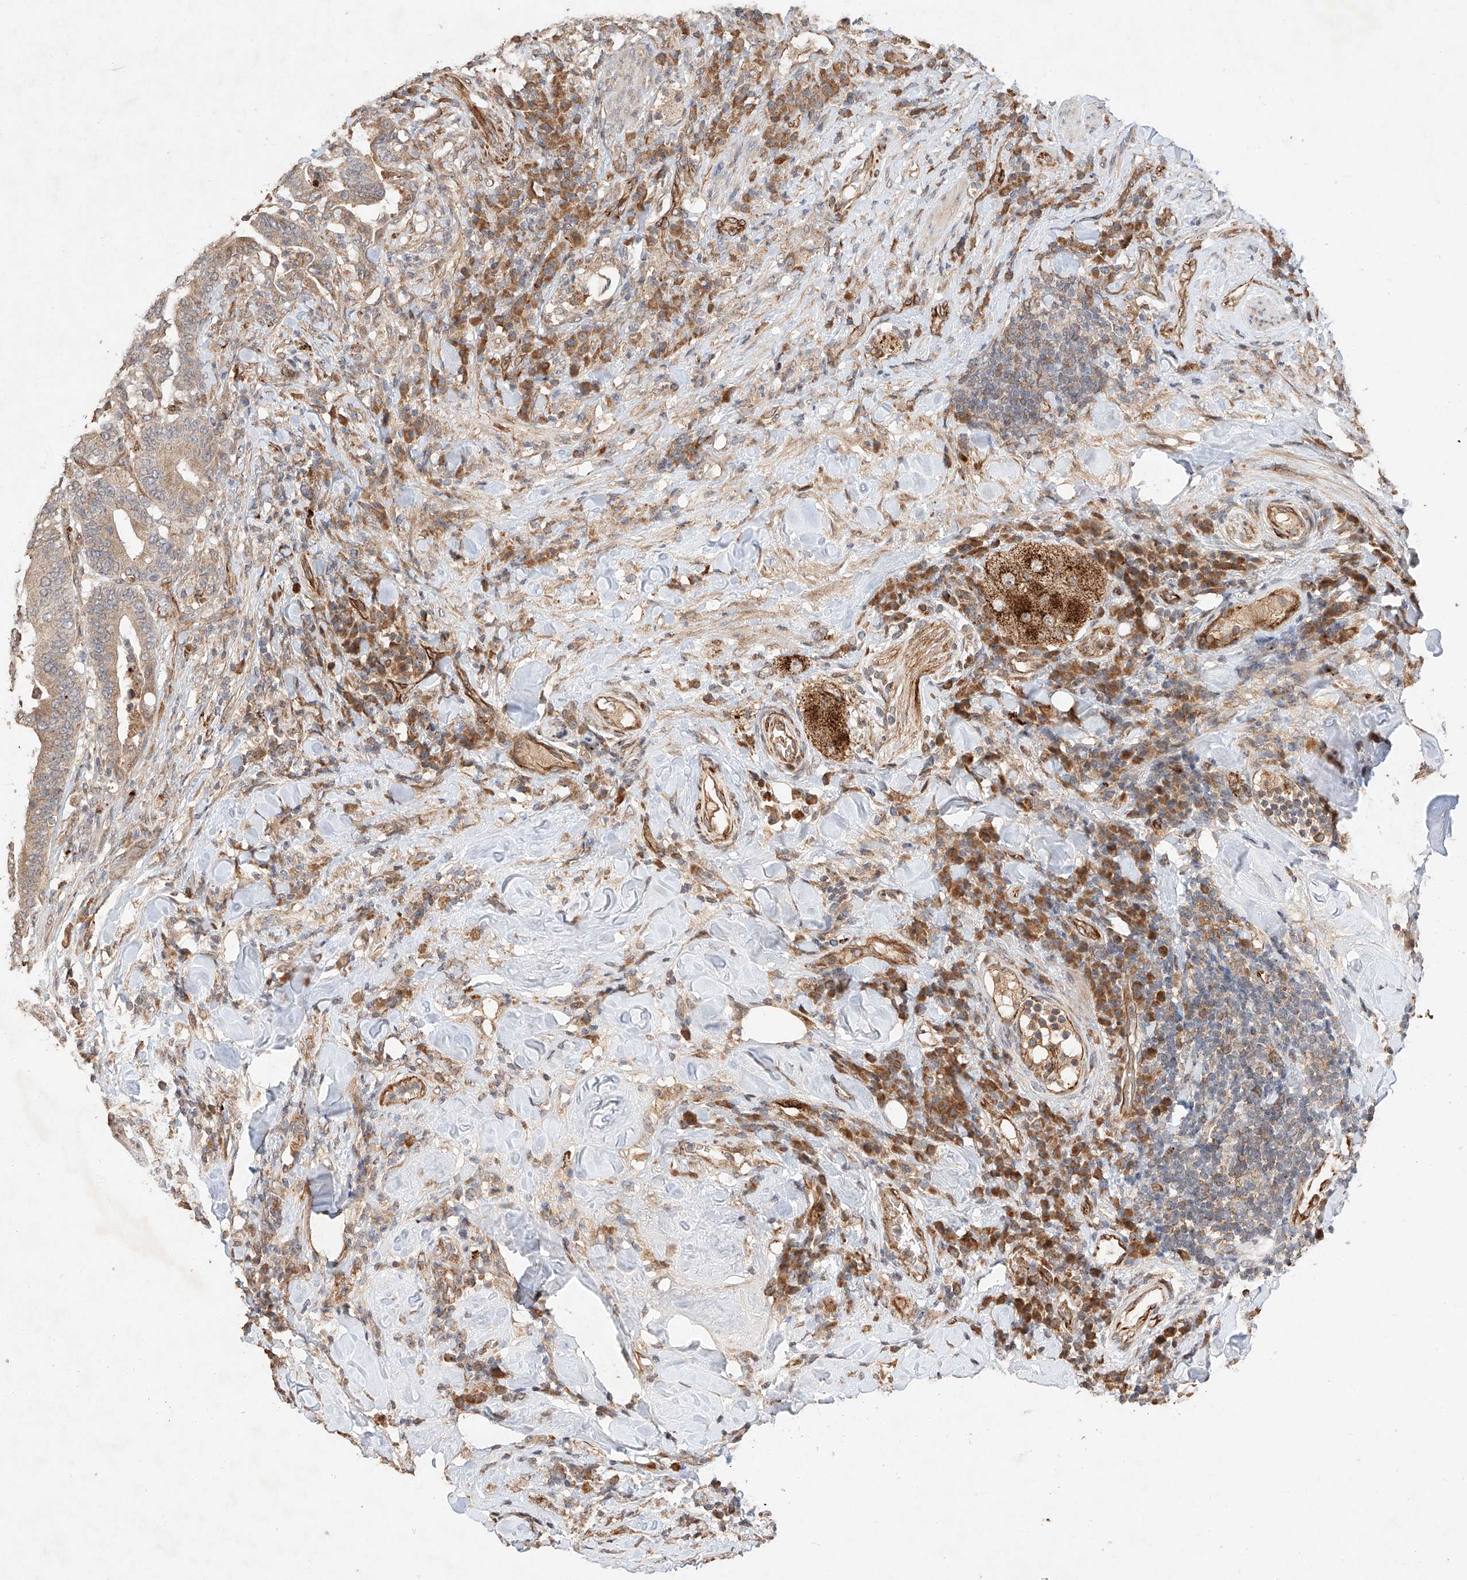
{"staining": {"intensity": "weak", "quantity": ">75%", "location": "cytoplasmic/membranous"}, "tissue": "colorectal cancer", "cell_type": "Tumor cells", "image_type": "cancer", "snomed": [{"axis": "morphology", "description": "Adenocarcinoma, NOS"}, {"axis": "topography", "description": "Colon"}], "caption": "Immunohistochemistry (IHC) of human adenocarcinoma (colorectal) displays low levels of weak cytoplasmic/membranous expression in about >75% of tumor cells.", "gene": "SUSD6", "patient": {"sex": "female", "age": 66}}